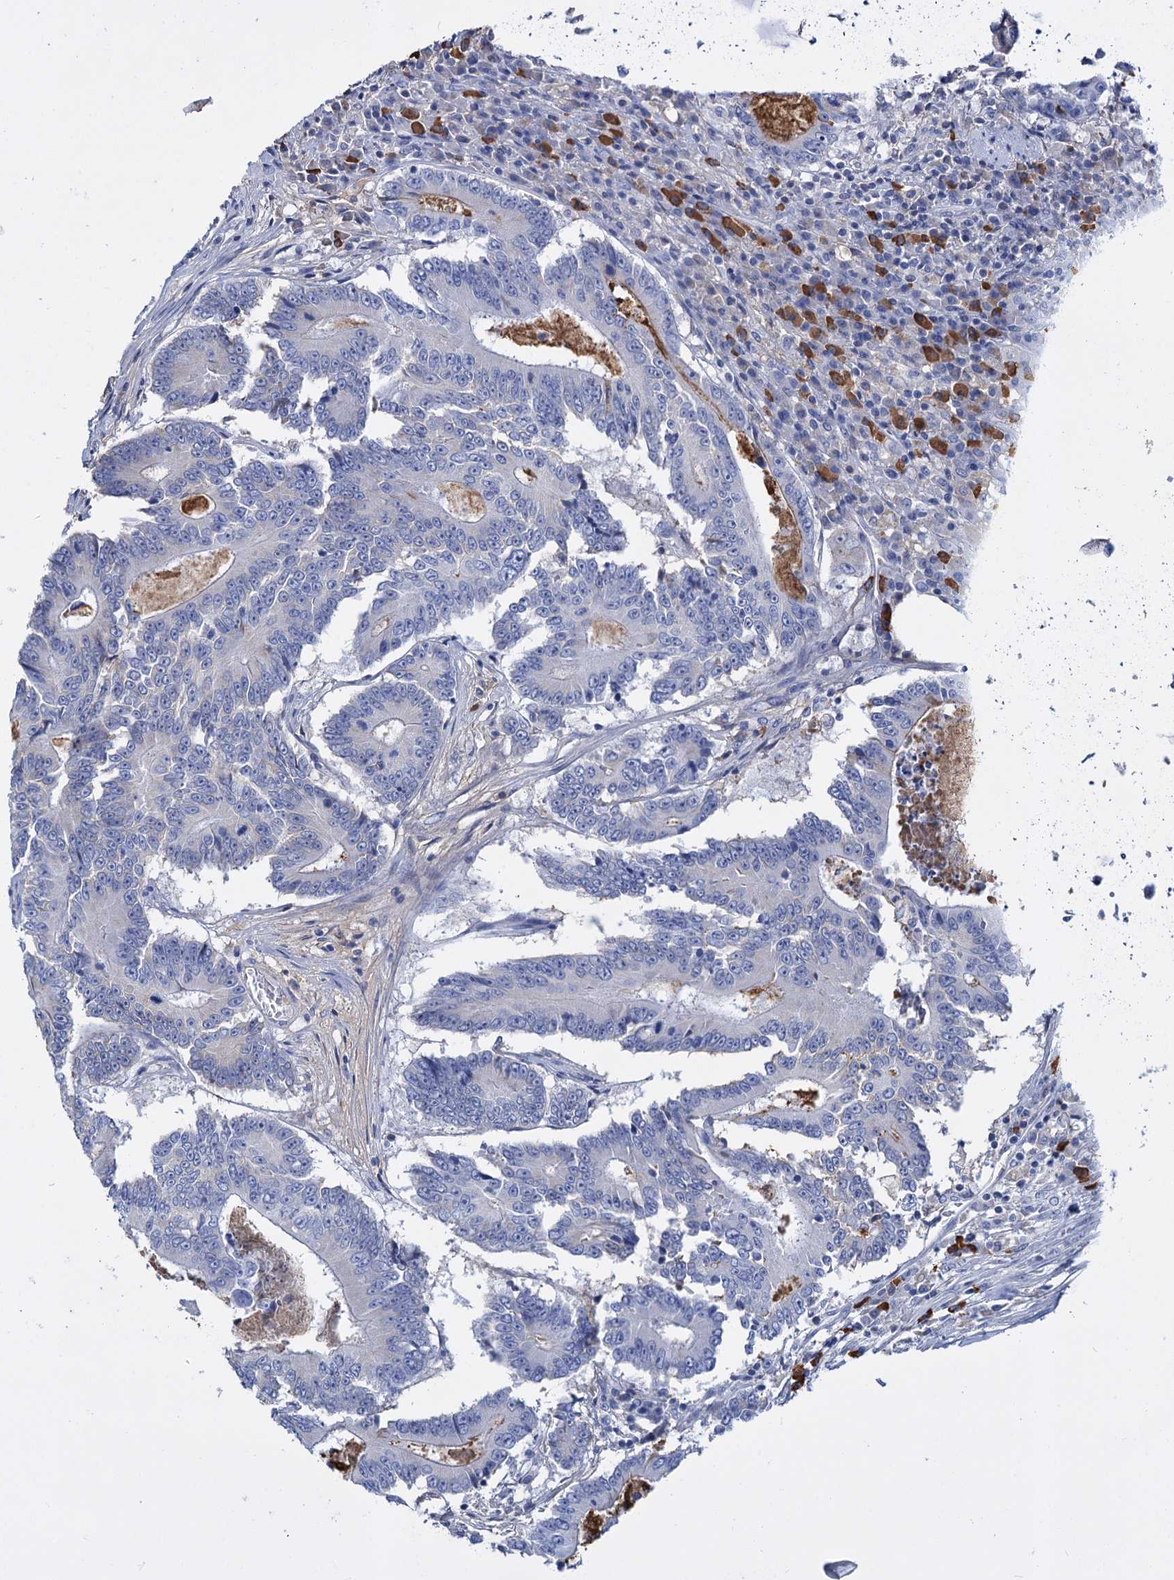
{"staining": {"intensity": "negative", "quantity": "none", "location": "none"}, "tissue": "colorectal cancer", "cell_type": "Tumor cells", "image_type": "cancer", "snomed": [{"axis": "morphology", "description": "Adenocarcinoma, NOS"}, {"axis": "topography", "description": "Colon"}], "caption": "High magnification brightfield microscopy of colorectal adenocarcinoma stained with DAB (brown) and counterstained with hematoxylin (blue): tumor cells show no significant positivity.", "gene": "FBXW12", "patient": {"sex": "male", "age": 83}}